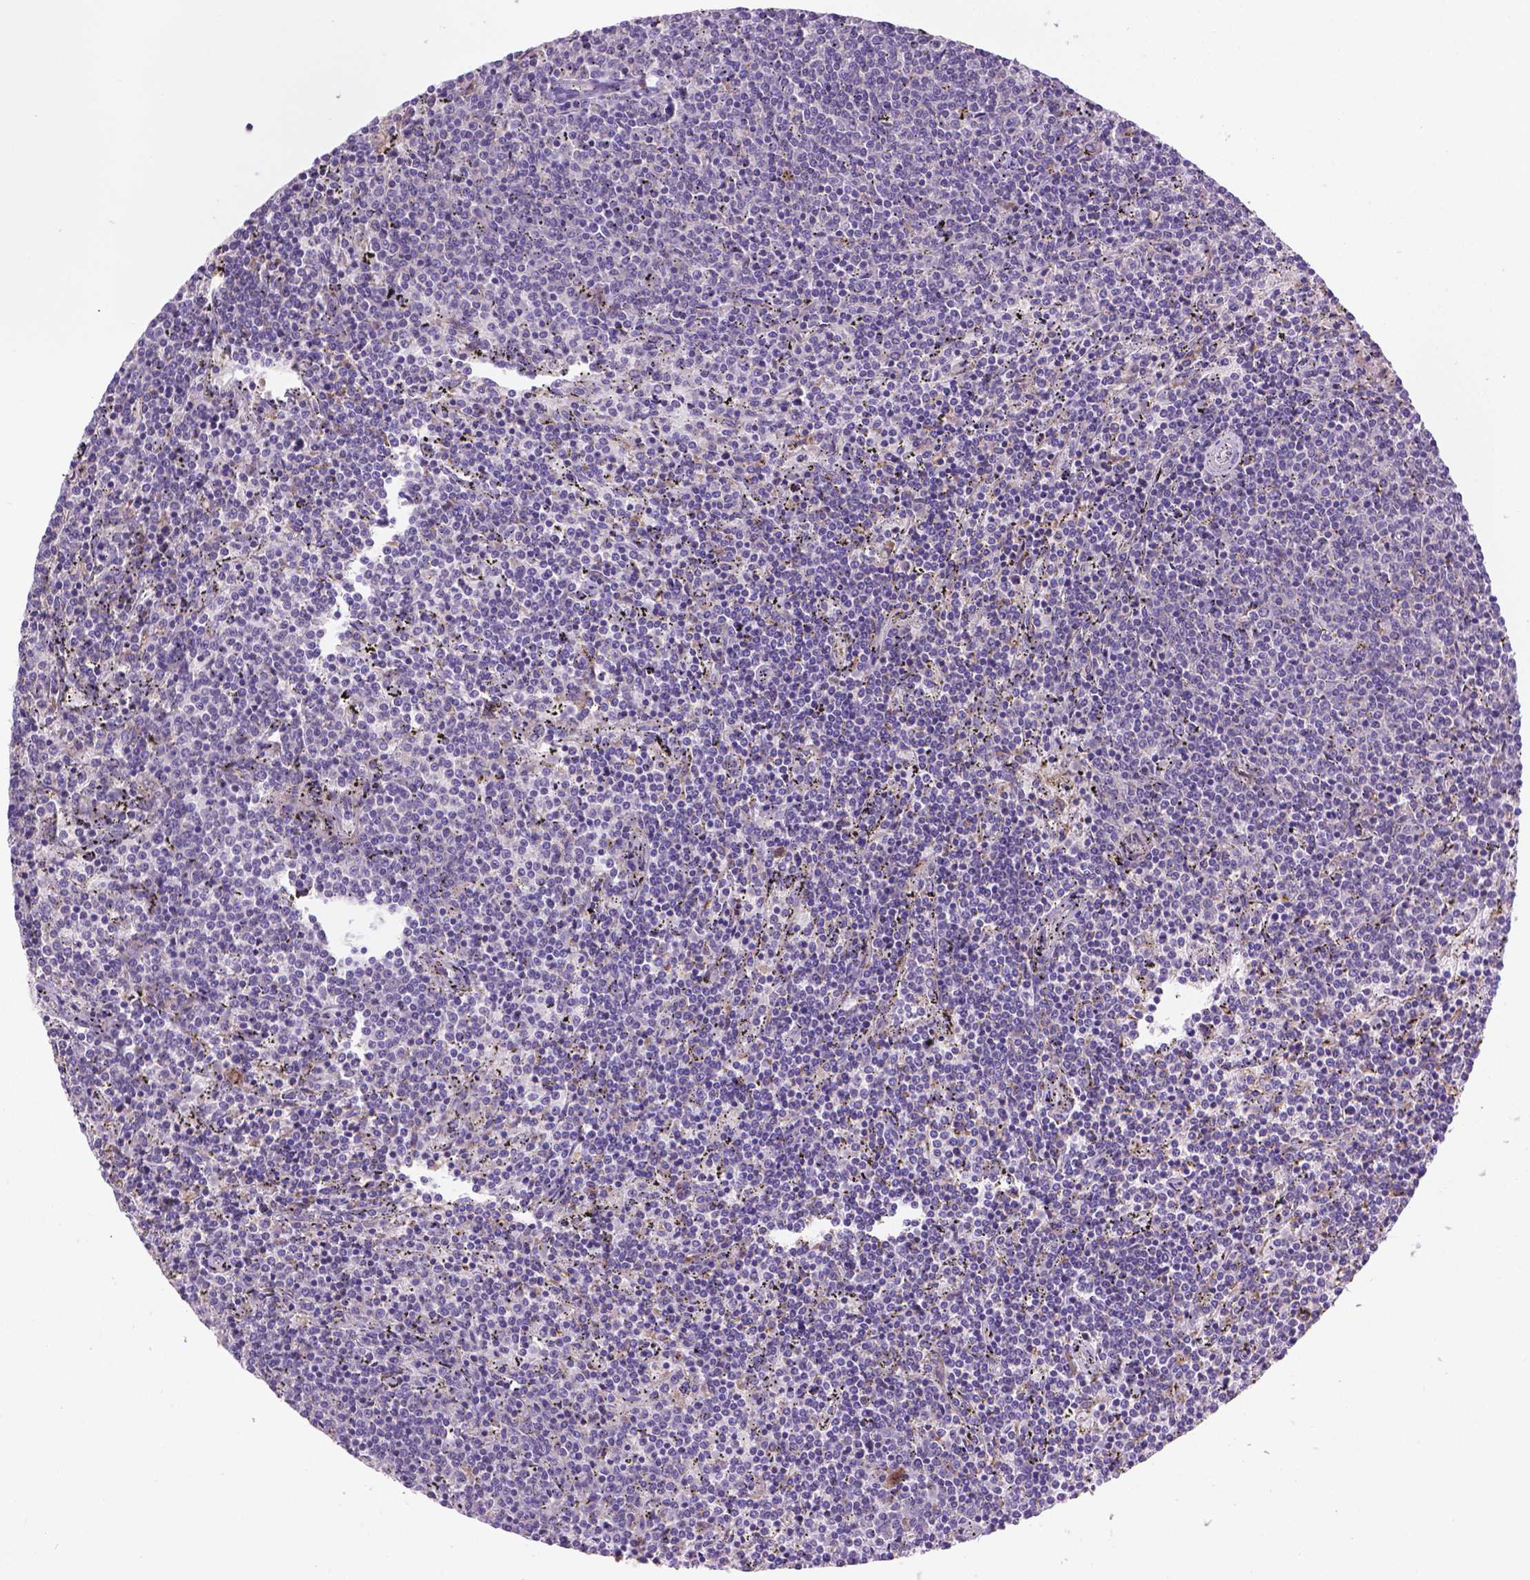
{"staining": {"intensity": "negative", "quantity": "none", "location": "none"}, "tissue": "lymphoma", "cell_type": "Tumor cells", "image_type": "cancer", "snomed": [{"axis": "morphology", "description": "Malignant lymphoma, non-Hodgkin's type, Low grade"}, {"axis": "topography", "description": "Spleen"}], "caption": "Malignant lymphoma, non-Hodgkin's type (low-grade) was stained to show a protein in brown. There is no significant positivity in tumor cells.", "gene": "CDH7", "patient": {"sex": "female", "age": 50}}